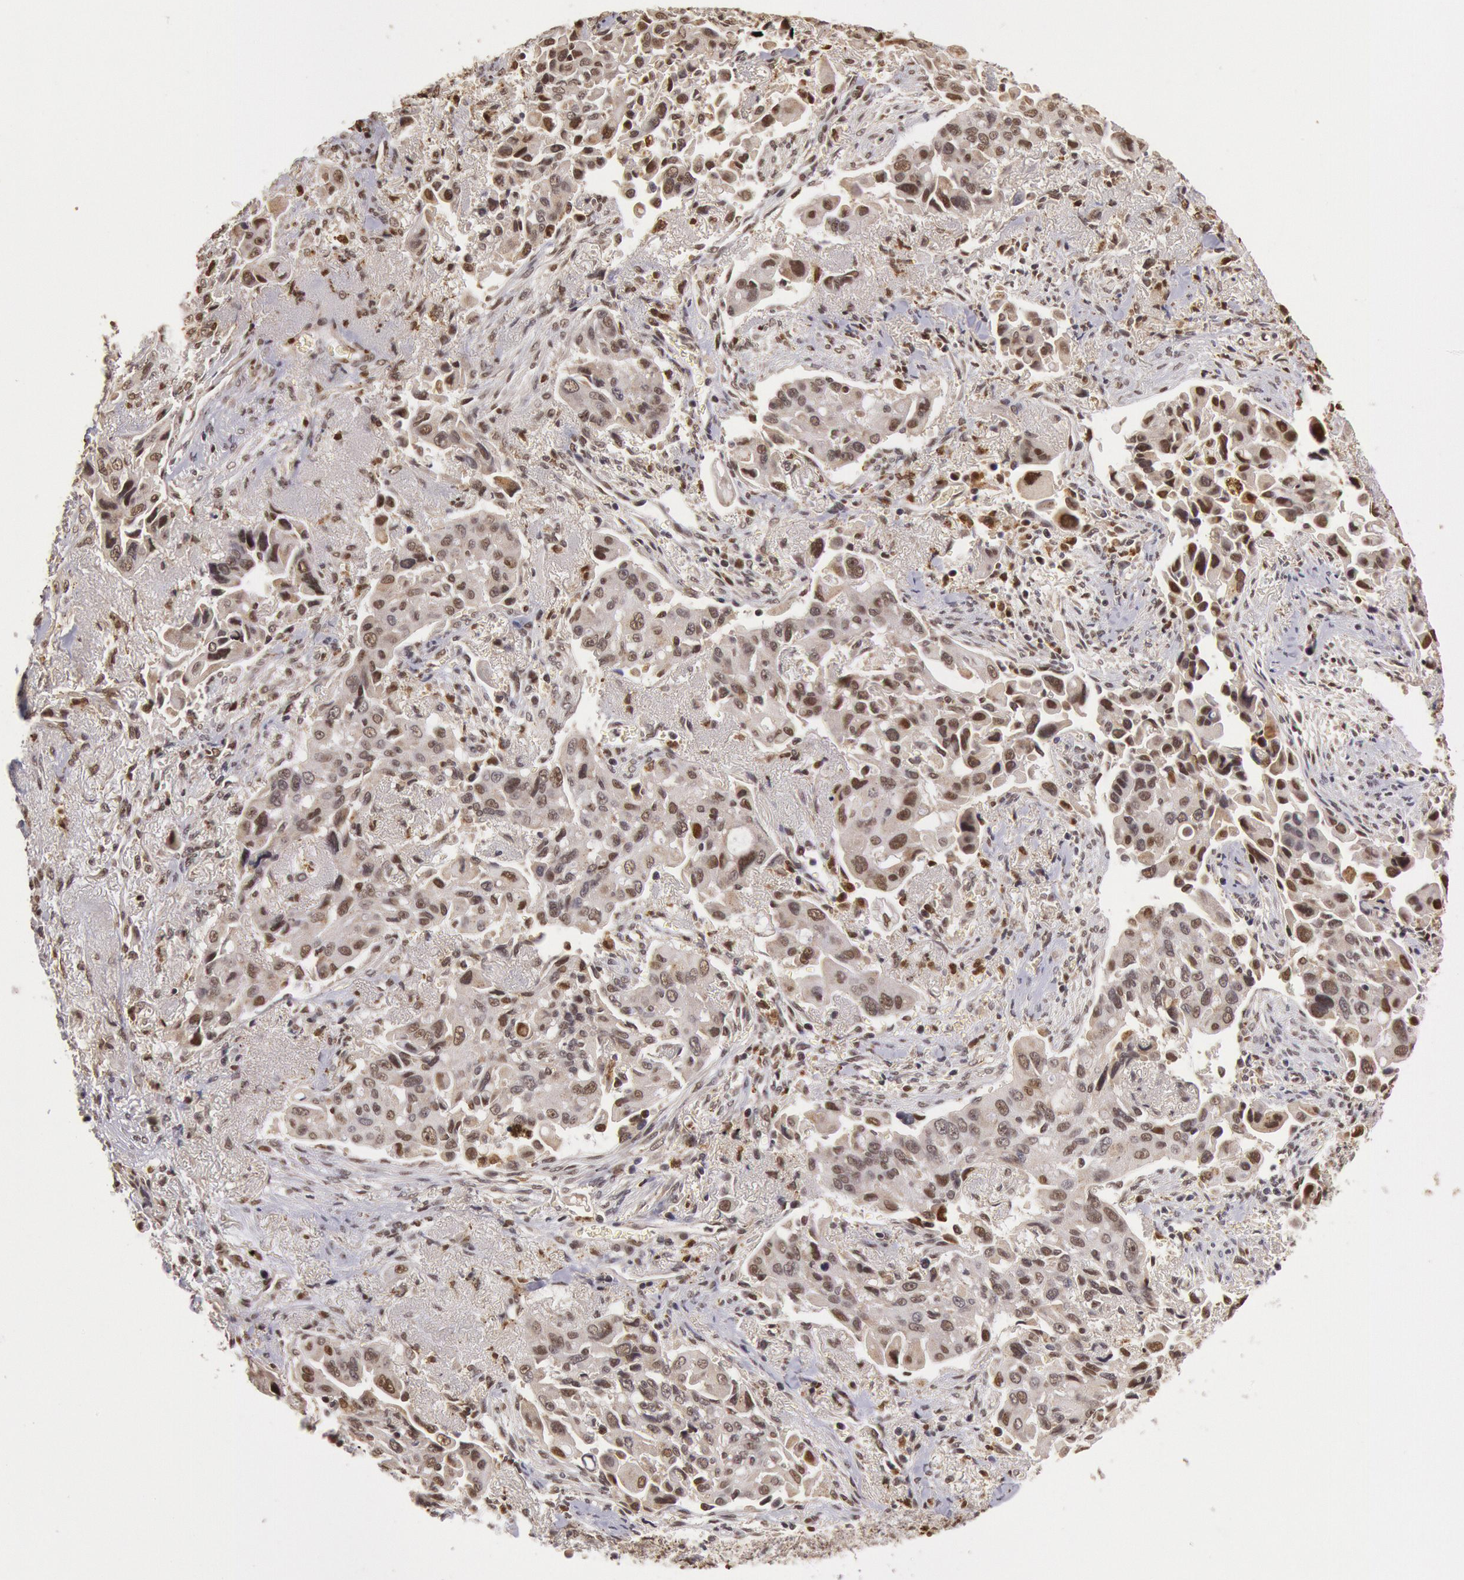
{"staining": {"intensity": "moderate", "quantity": "25%-75%", "location": "nuclear"}, "tissue": "lung cancer", "cell_type": "Tumor cells", "image_type": "cancer", "snomed": [{"axis": "morphology", "description": "Adenocarcinoma, NOS"}, {"axis": "topography", "description": "Lung"}], "caption": "High-magnification brightfield microscopy of lung cancer stained with DAB (3,3'-diaminobenzidine) (brown) and counterstained with hematoxylin (blue). tumor cells exhibit moderate nuclear staining is seen in approximately25%-75% of cells.", "gene": "LIG4", "patient": {"sex": "male", "age": 68}}